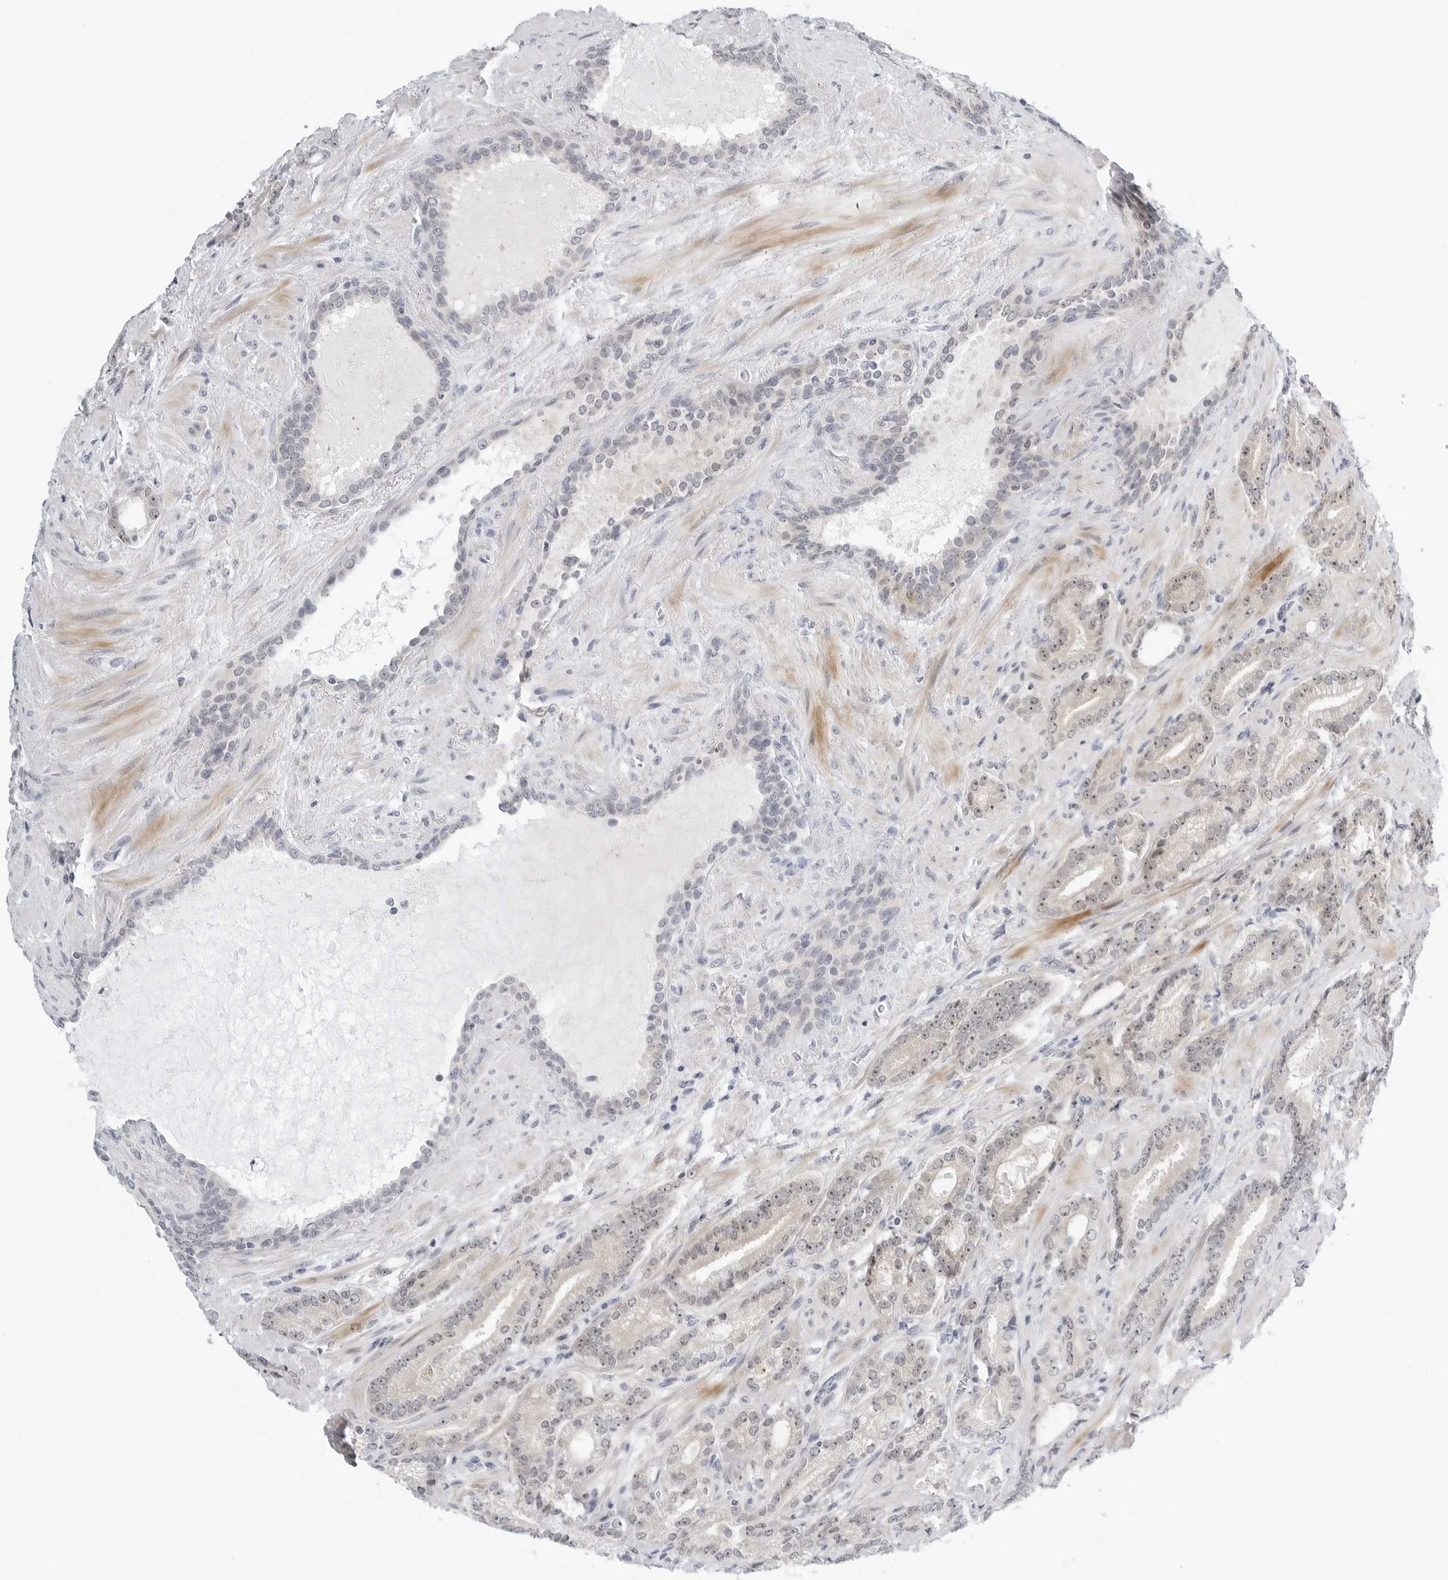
{"staining": {"intensity": "weak", "quantity": "<25%", "location": "cytoplasmic/membranous"}, "tissue": "prostate cancer", "cell_type": "Tumor cells", "image_type": "cancer", "snomed": [{"axis": "morphology", "description": "Adenocarcinoma, High grade"}, {"axis": "topography", "description": "Prostate"}], "caption": "There is no significant positivity in tumor cells of prostate cancer (high-grade adenocarcinoma).", "gene": "MAP2K5", "patient": {"sex": "male", "age": 73}}